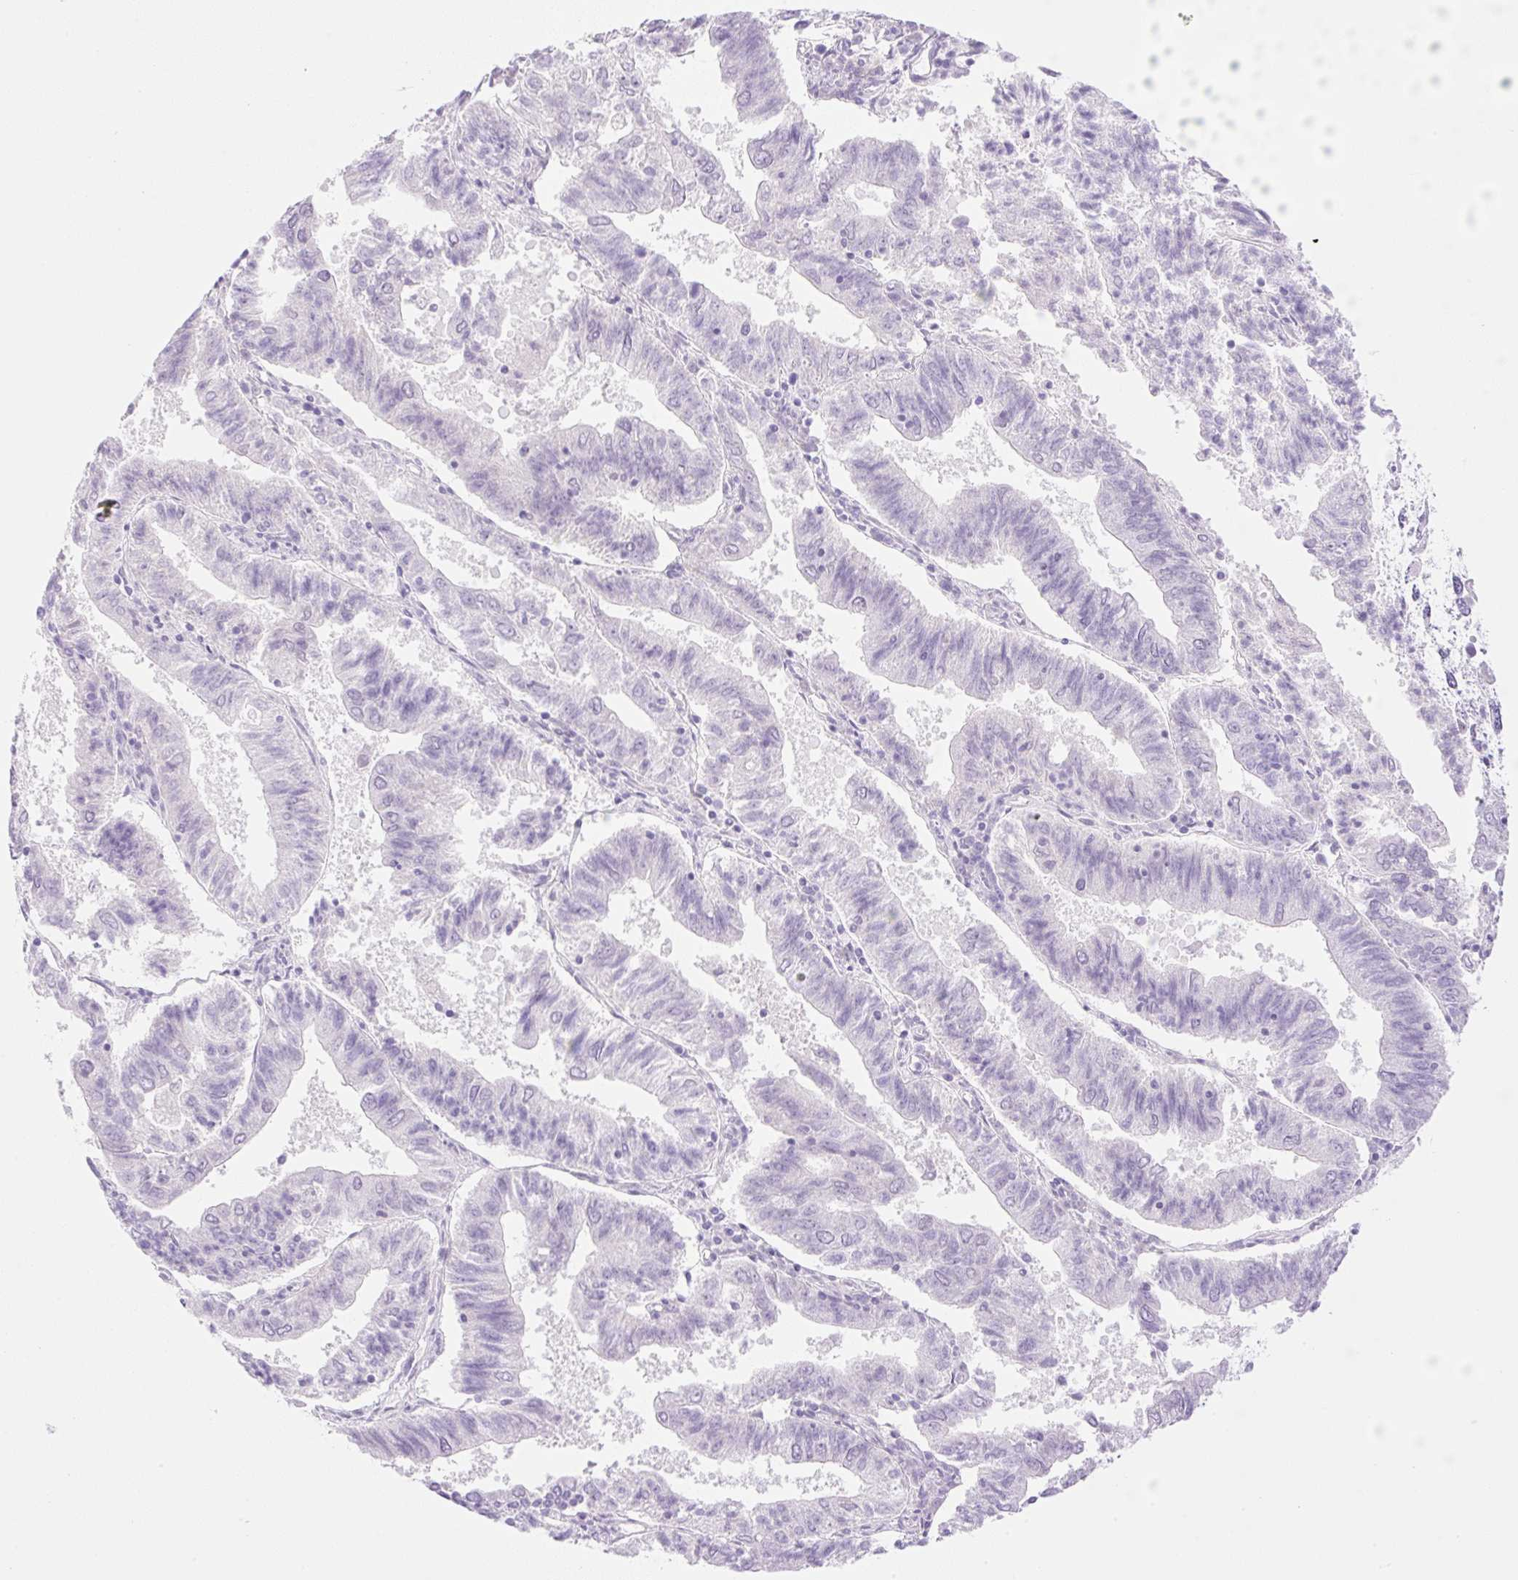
{"staining": {"intensity": "negative", "quantity": "none", "location": "none"}, "tissue": "endometrial cancer", "cell_type": "Tumor cells", "image_type": "cancer", "snomed": [{"axis": "morphology", "description": "Adenocarcinoma, NOS"}, {"axis": "topography", "description": "Endometrium"}], "caption": "Immunohistochemical staining of human endometrial adenocarcinoma demonstrates no significant positivity in tumor cells.", "gene": "SPRR4", "patient": {"sex": "female", "age": 82}}